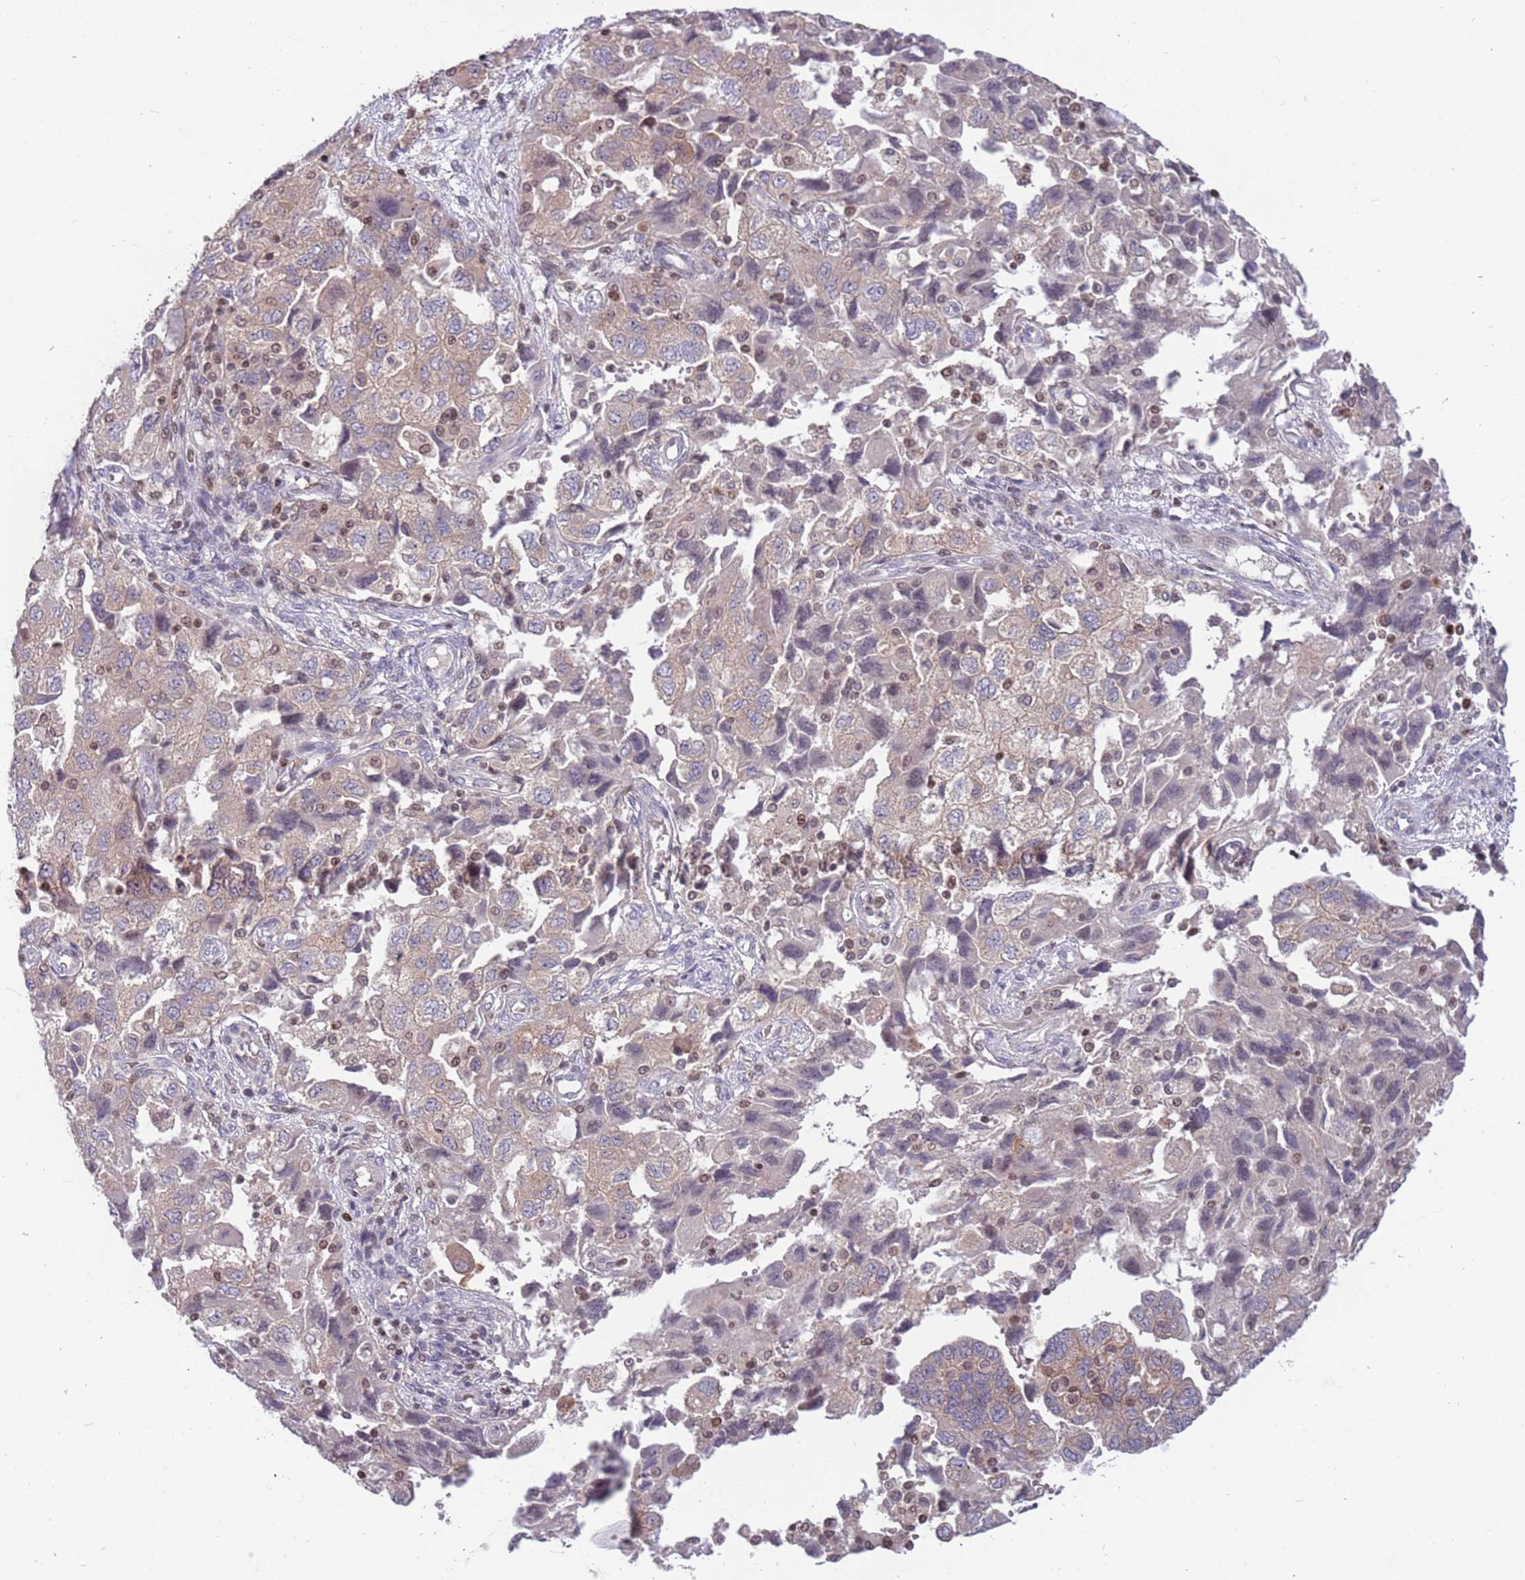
{"staining": {"intensity": "weak", "quantity": "<25%", "location": "cytoplasmic/membranous"}, "tissue": "ovarian cancer", "cell_type": "Tumor cells", "image_type": "cancer", "snomed": [{"axis": "morphology", "description": "Carcinoma, NOS"}, {"axis": "morphology", "description": "Cystadenocarcinoma, serous, NOS"}, {"axis": "topography", "description": "Ovary"}], "caption": "Ovarian serous cystadenocarcinoma stained for a protein using IHC exhibits no positivity tumor cells.", "gene": "ARHGEF5", "patient": {"sex": "female", "age": 69}}